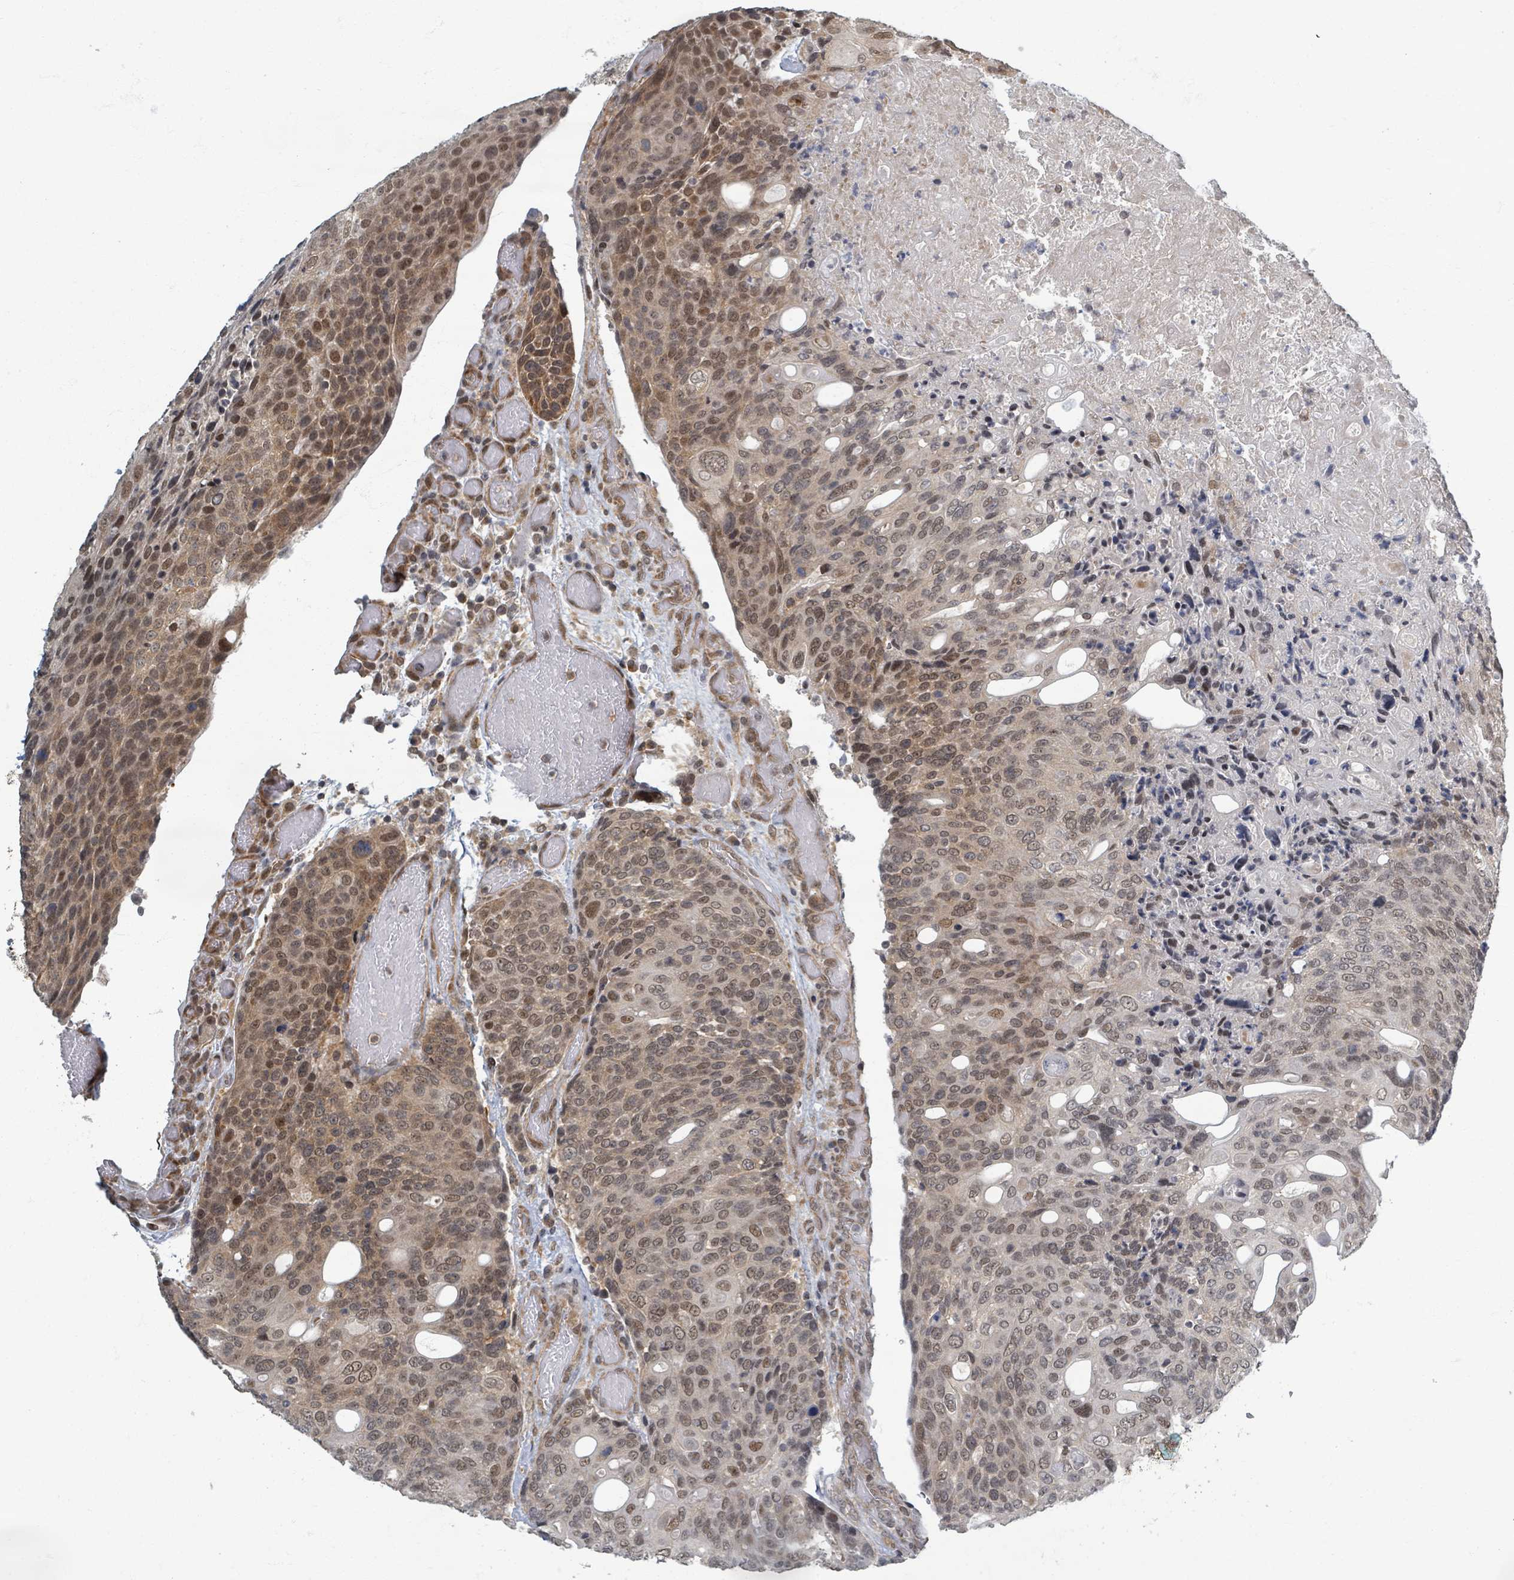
{"staining": {"intensity": "moderate", "quantity": ">75%", "location": "cytoplasmic/membranous,nuclear"}, "tissue": "urothelial cancer", "cell_type": "Tumor cells", "image_type": "cancer", "snomed": [{"axis": "morphology", "description": "Urothelial carcinoma, High grade"}, {"axis": "topography", "description": "Urinary bladder"}], "caption": "Immunohistochemistry photomicrograph of urothelial cancer stained for a protein (brown), which shows medium levels of moderate cytoplasmic/membranous and nuclear positivity in approximately >75% of tumor cells.", "gene": "INTS15", "patient": {"sex": "female", "age": 70}}